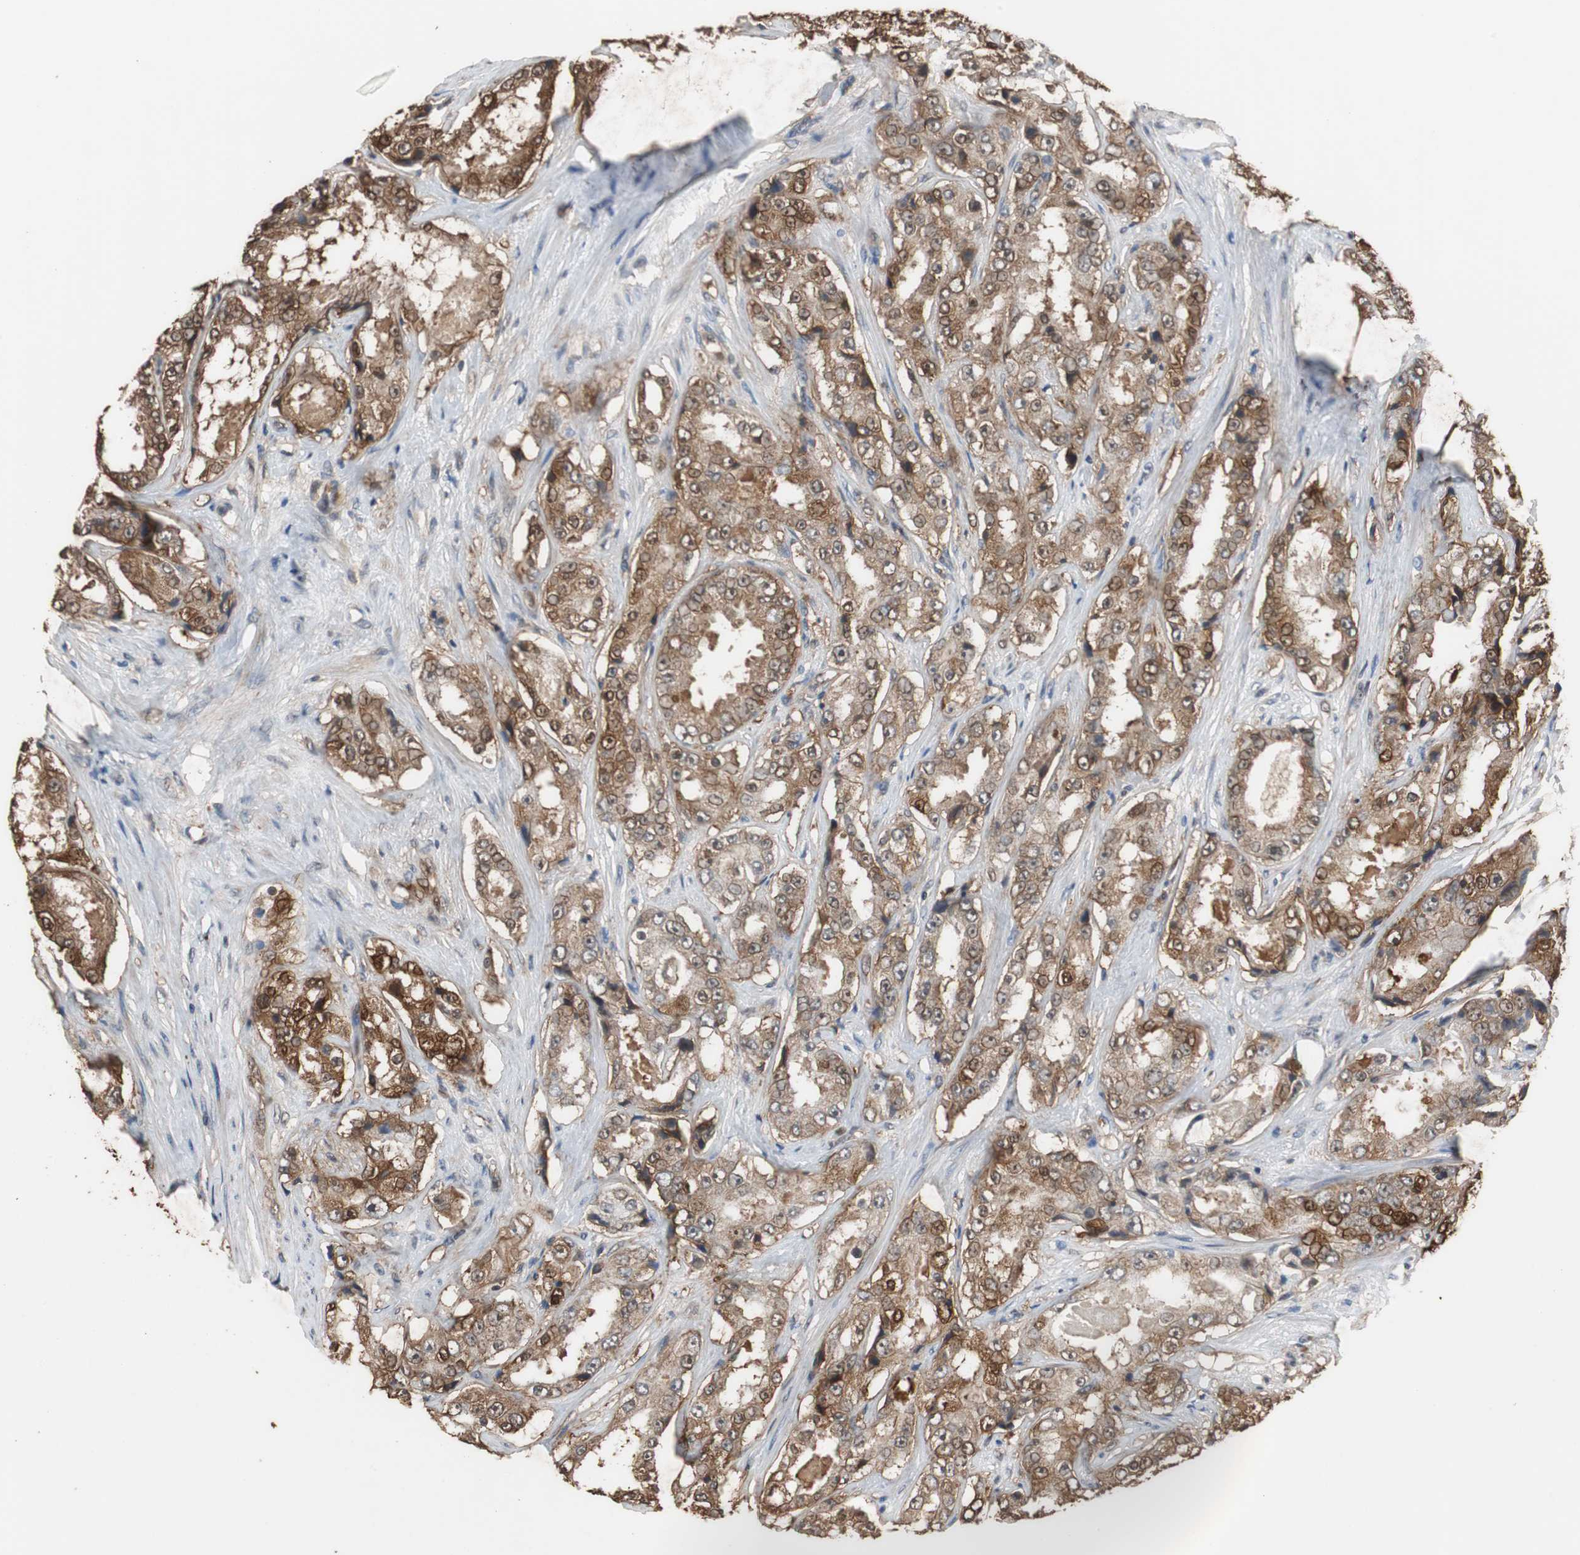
{"staining": {"intensity": "strong", "quantity": ">75%", "location": "cytoplasmic/membranous,nuclear"}, "tissue": "prostate cancer", "cell_type": "Tumor cells", "image_type": "cancer", "snomed": [{"axis": "morphology", "description": "Adenocarcinoma, High grade"}, {"axis": "topography", "description": "Prostate"}], "caption": "IHC photomicrograph of adenocarcinoma (high-grade) (prostate) stained for a protein (brown), which reveals high levels of strong cytoplasmic/membranous and nuclear positivity in approximately >75% of tumor cells.", "gene": "NDRG1", "patient": {"sex": "male", "age": 73}}